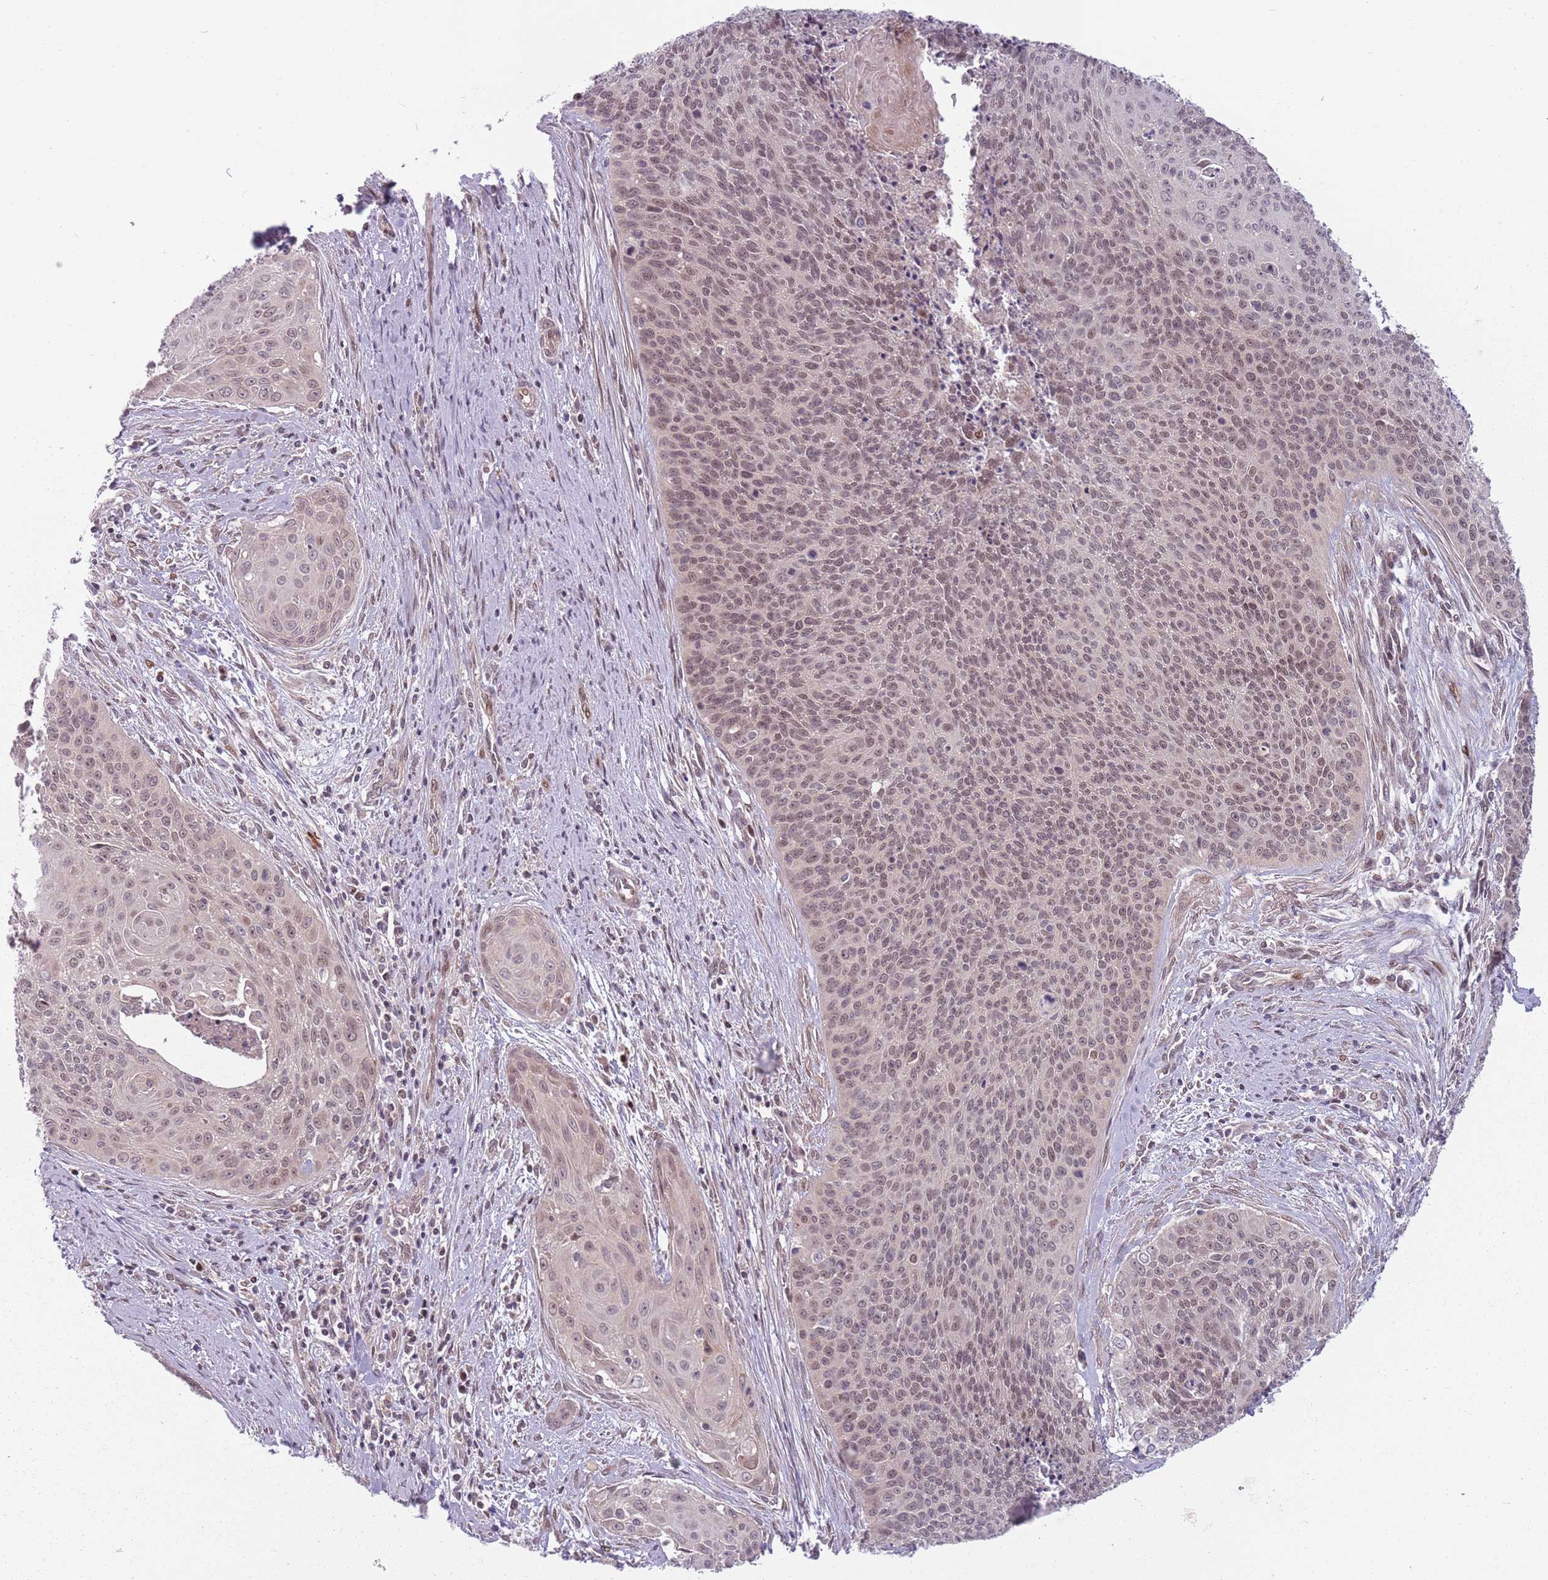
{"staining": {"intensity": "weak", "quantity": "25%-75%", "location": "nuclear"}, "tissue": "cervical cancer", "cell_type": "Tumor cells", "image_type": "cancer", "snomed": [{"axis": "morphology", "description": "Squamous cell carcinoma, NOS"}, {"axis": "topography", "description": "Cervix"}], "caption": "Immunohistochemical staining of human cervical squamous cell carcinoma displays low levels of weak nuclear protein staining in approximately 25%-75% of tumor cells.", "gene": "ADGRG1", "patient": {"sex": "female", "age": 55}}